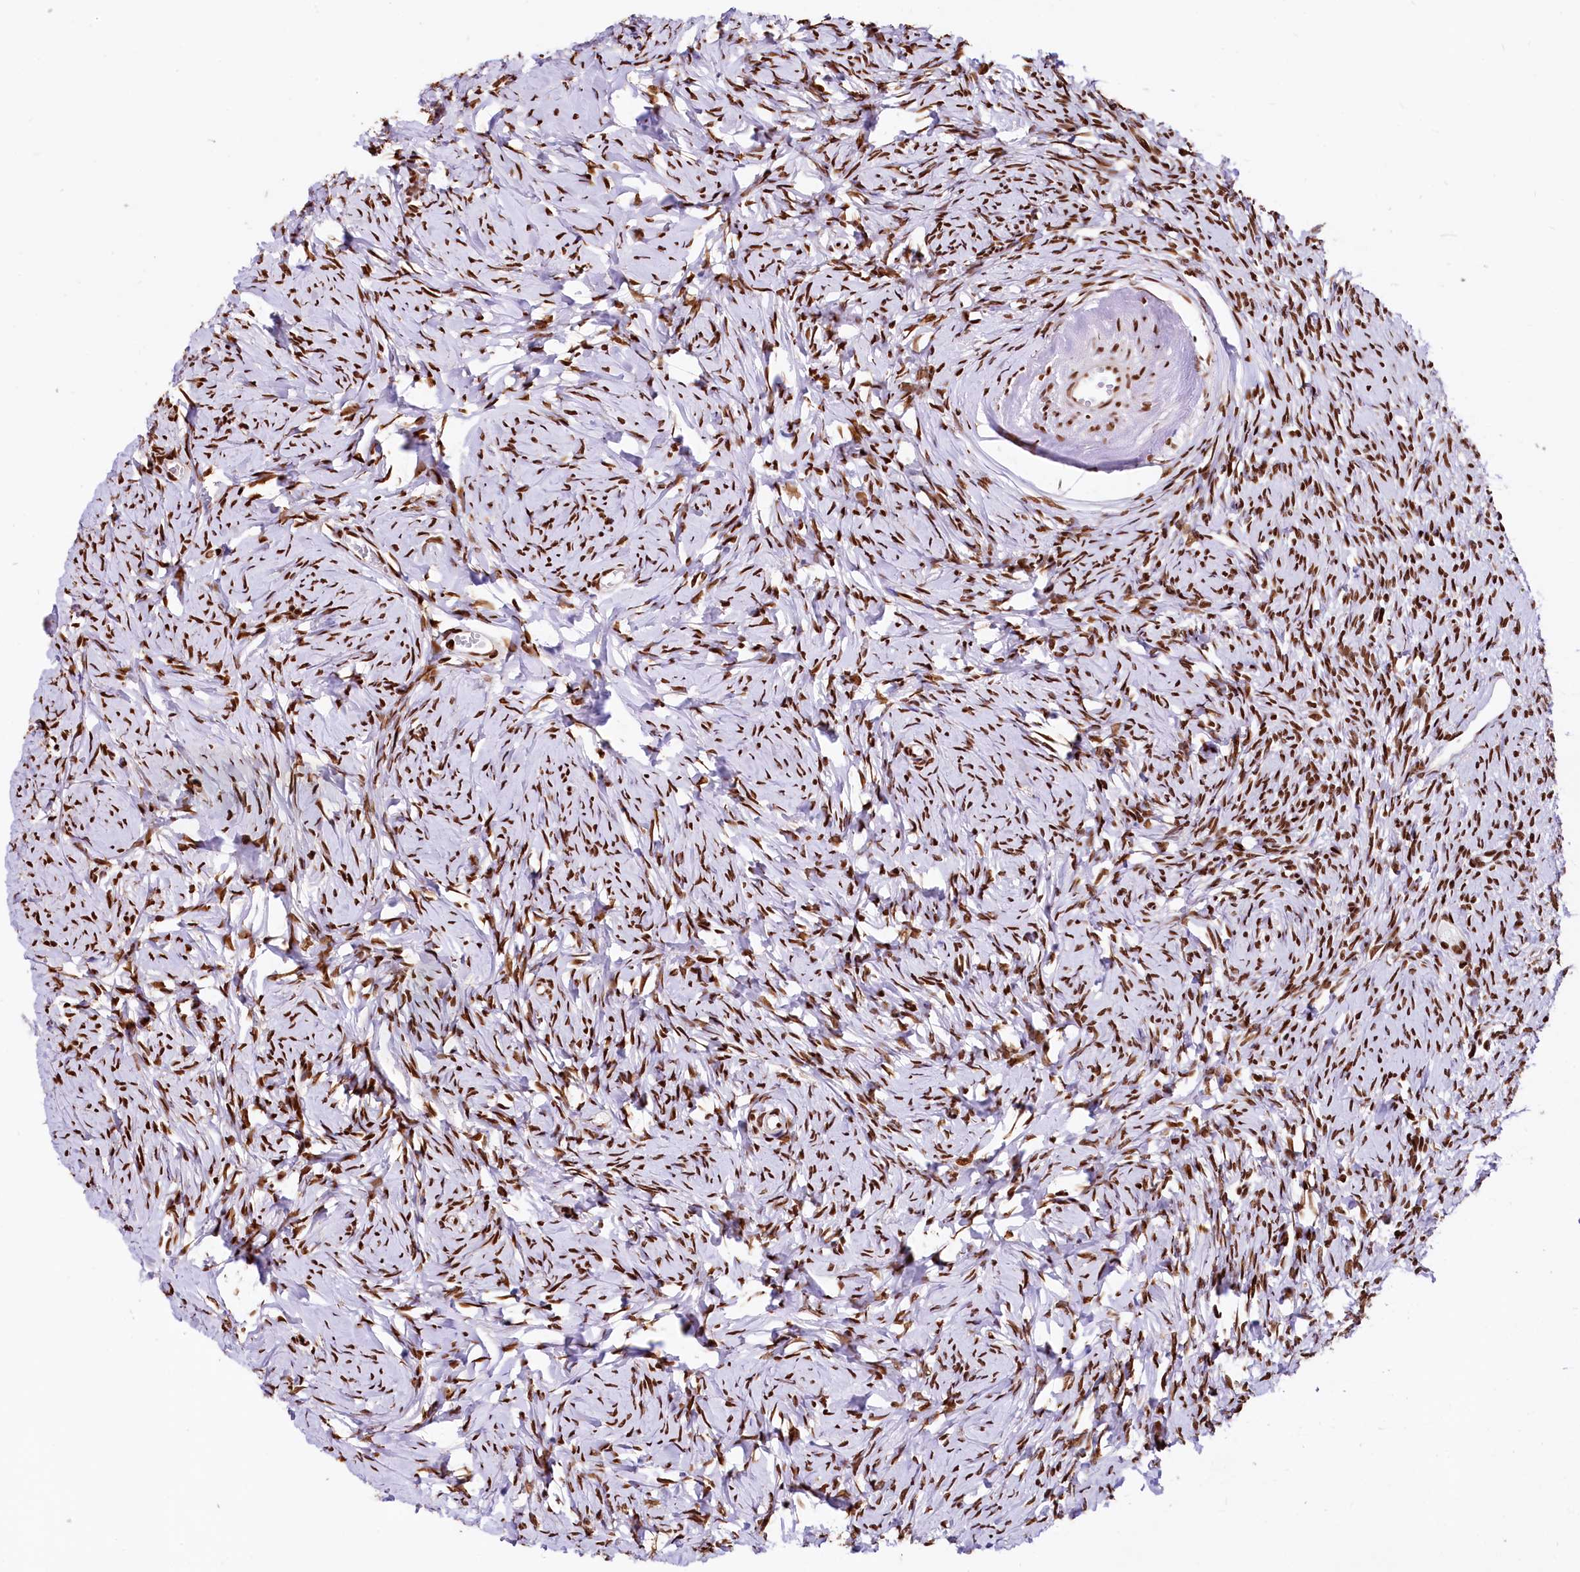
{"staining": {"intensity": "strong", "quantity": ">75%", "location": "nuclear"}, "tissue": "ovary", "cell_type": "Follicle cells", "image_type": "normal", "snomed": [{"axis": "morphology", "description": "Normal tissue, NOS"}, {"axis": "topography", "description": "Ovary"}], "caption": "Immunohistochemical staining of benign ovary displays high levels of strong nuclear staining in approximately >75% of follicle cells. (Brightfield microscopy of DAB IHC at high magnification).", "gene": "PDS5B", "patient": {"sex": "female", "age": 51}}